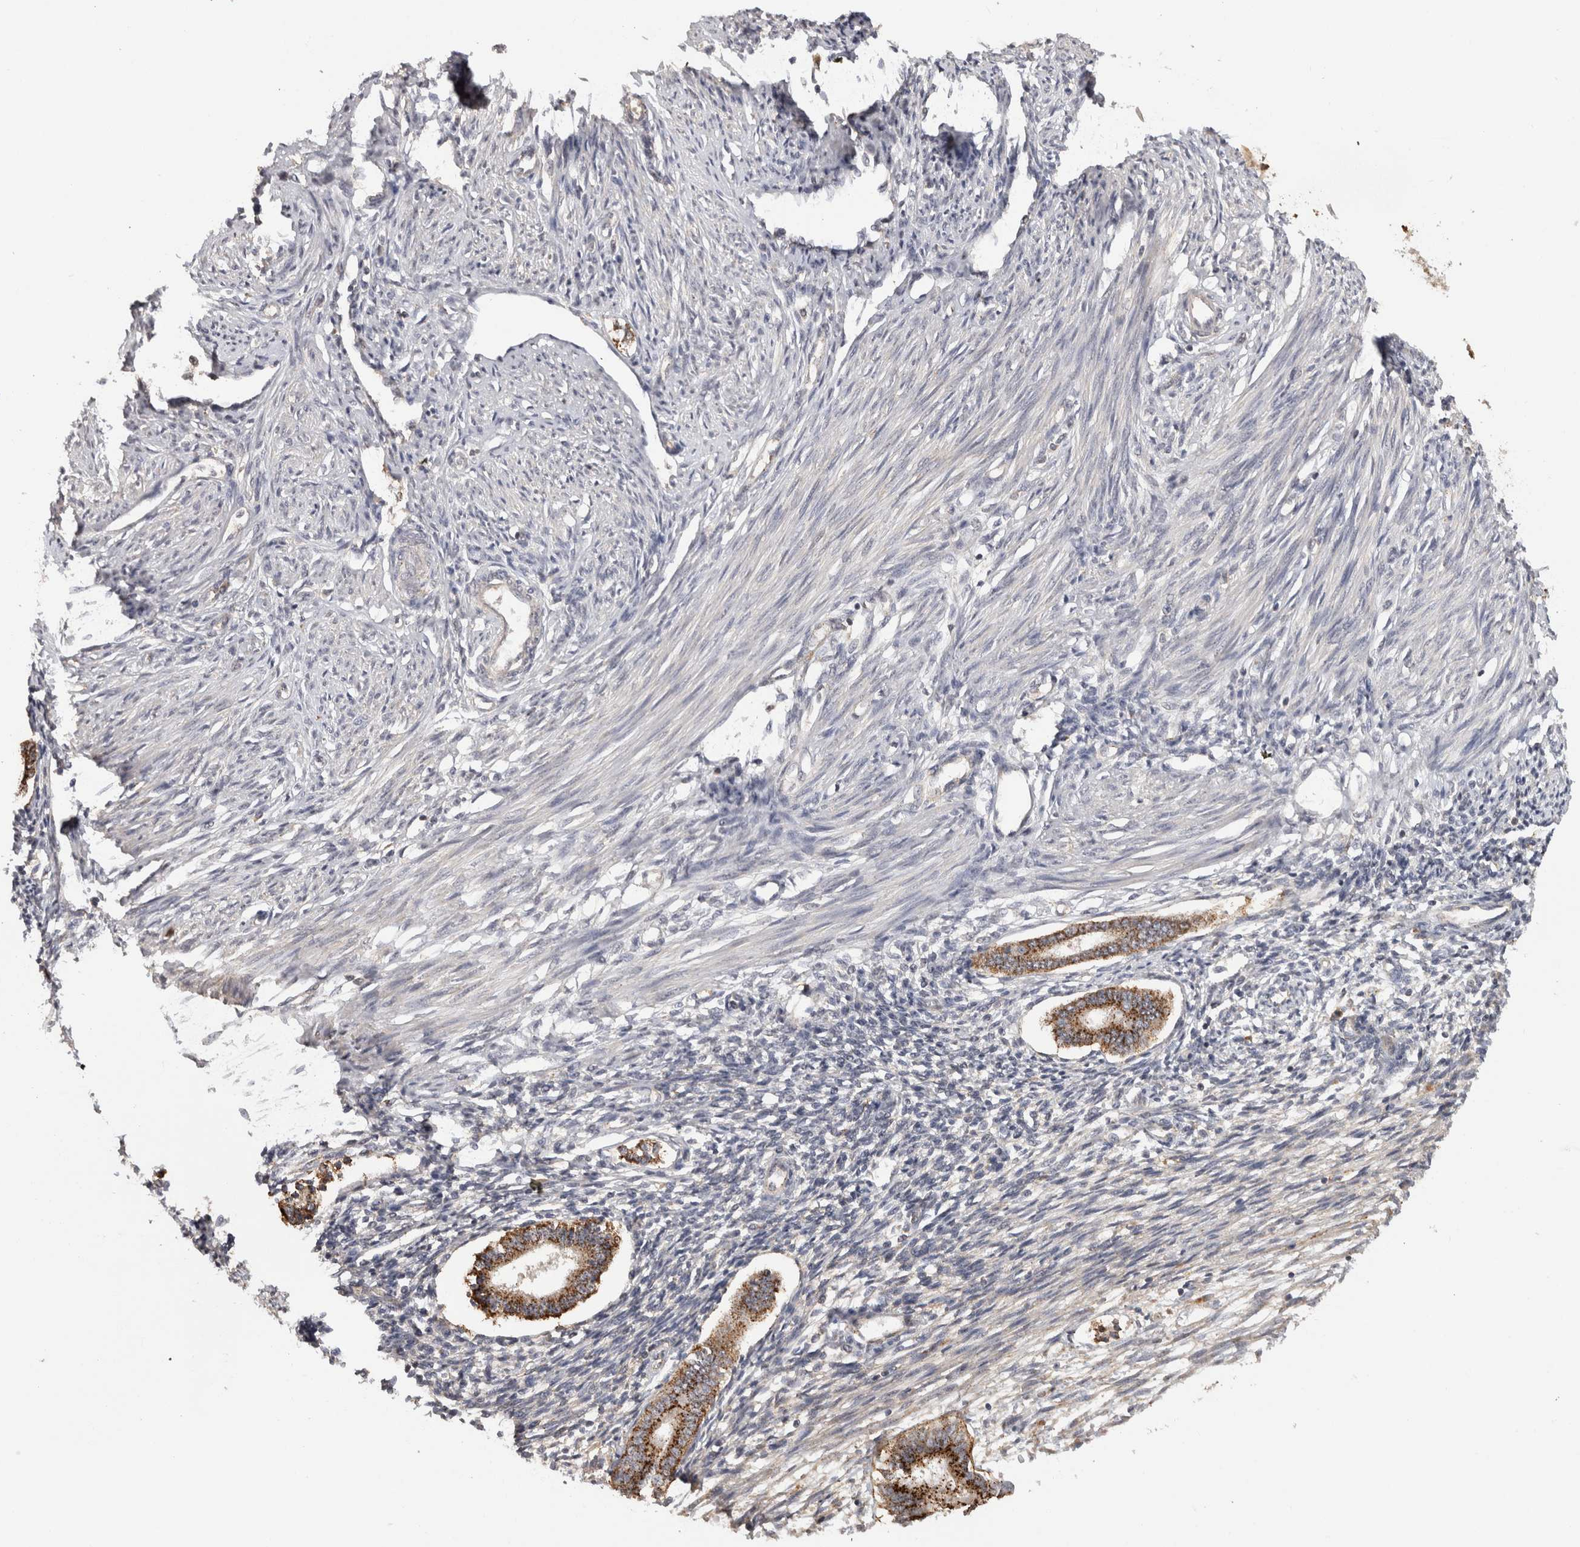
{"staining": {"intensity": "weak", "quantity": "25%-75%", "location": "cytoplasmic/membranous"}, "tissue": "endometrium", "cell_type": "Cells in endometrial stroma", "image_type": "normal", "snomed": [{"axis": "morphology", "description": "Normal tissue, NOS"}, {"axis": "topography", "description": "Endometrium"}], "caption": "Endometrium was stained to show a protein in brown. There is low levels of weak cytoplasmic/membranous positivity in about 25%-75% of cells in endometrial stroma. (DAB = brown stain, brightfield microscopy at high magnification).", "gene": "ACAT2", "patient": {"sex": "female", "age": 56}}